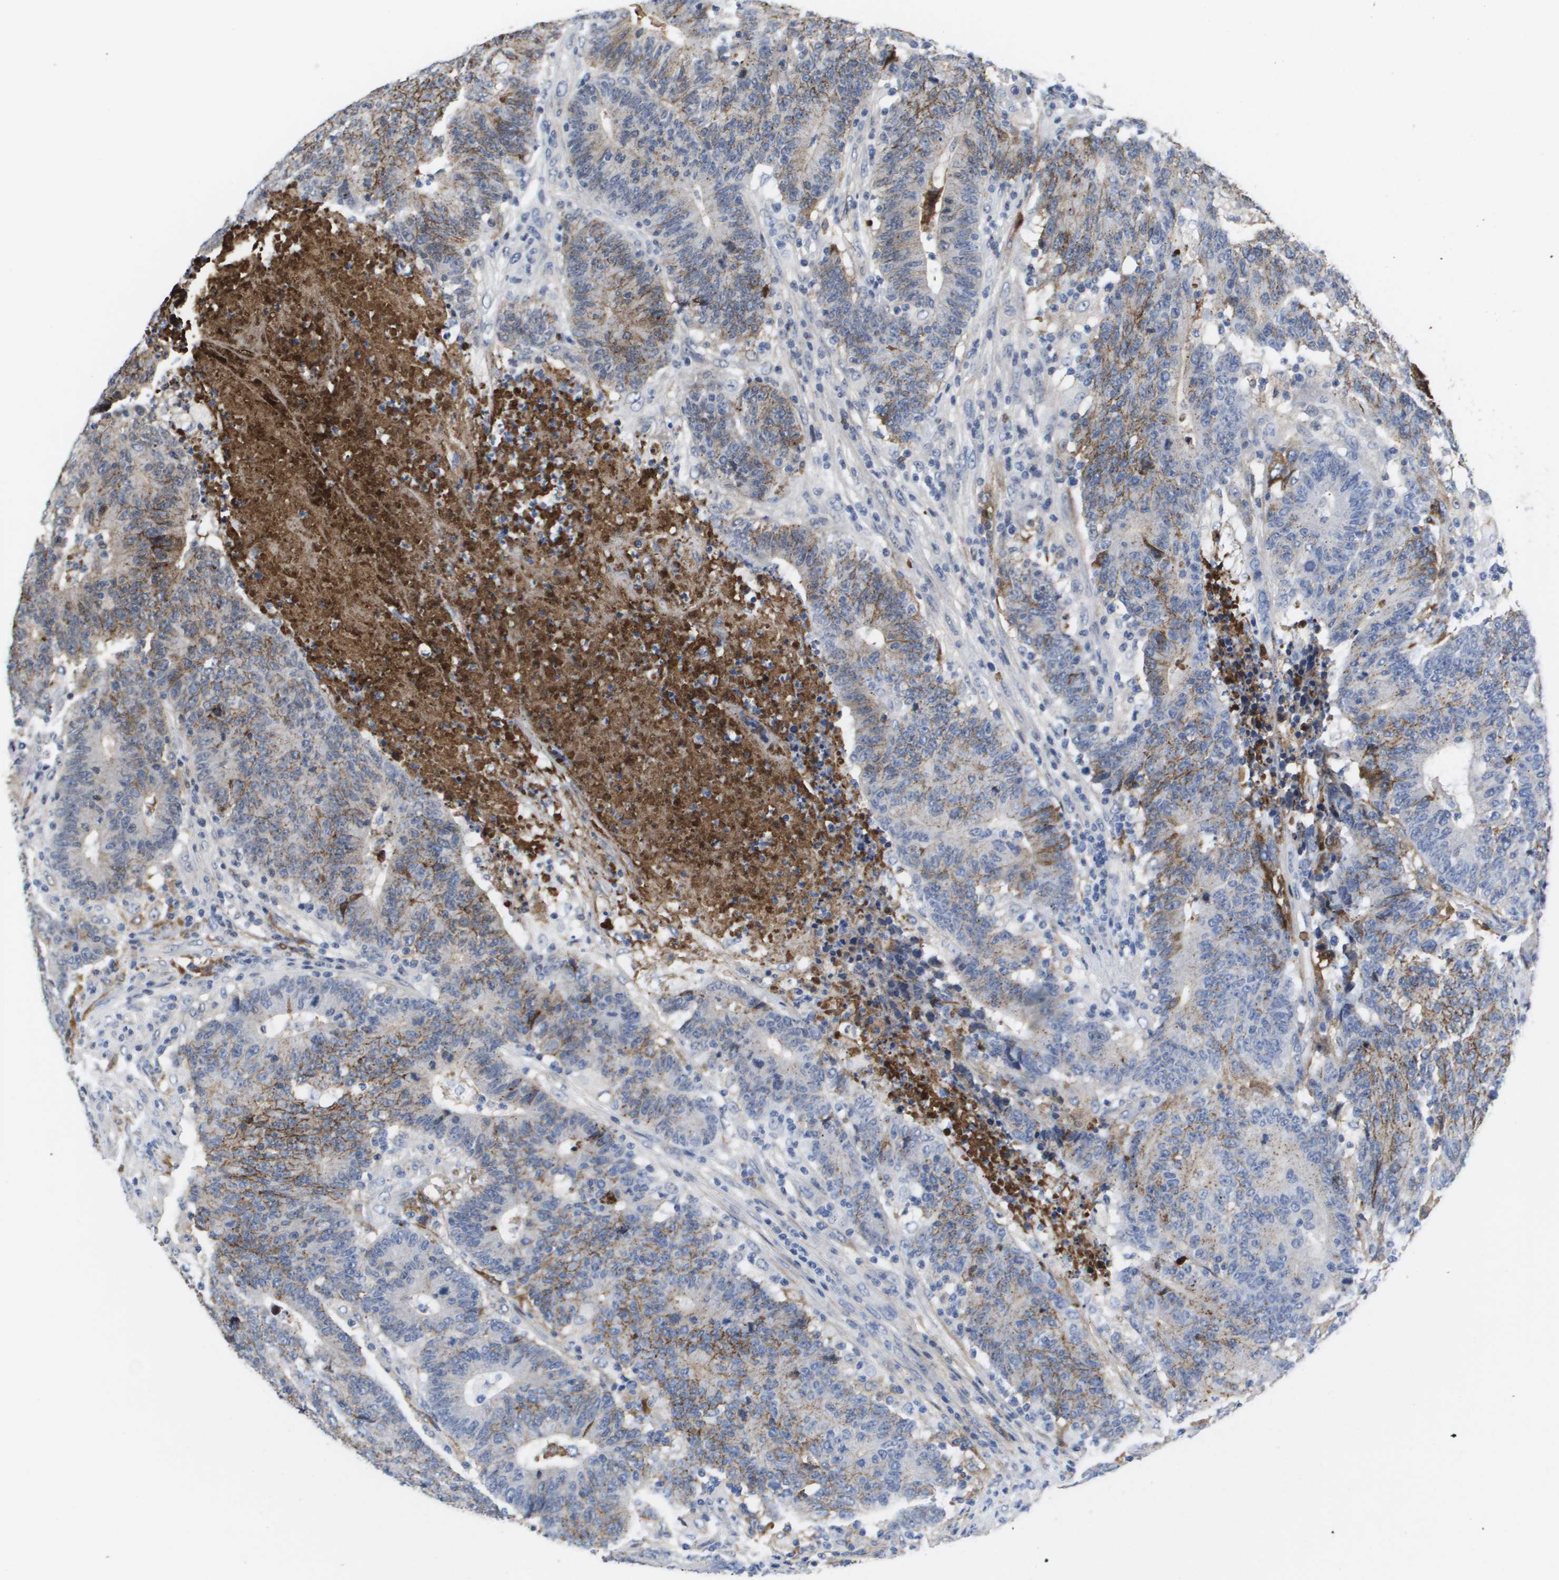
{"staining": {"intensity": "weak", "quantity": "25%-75%", "location": "cytoplasmic/membranous"}, "tissue": "colorectal cancer", "cell_type": "Tumor cells", "image_type": "cancer", "snomed": [{"axis": "morphology", "description": "Normal tissue, NOS"}, {"axis": "morphology", "description": "Adenocarcinoma, NOS"}, {"axis": "topography", "description": "Colon"}], "caption": "Colorectal cancer was stained to show a protein in brown. There is low levels of weak cytoplasmic/membranous staining in approximately 25%-75% of tumor cells.", "gene": "SERPINC1", "patient": {"sex": "female", "age": 75}}